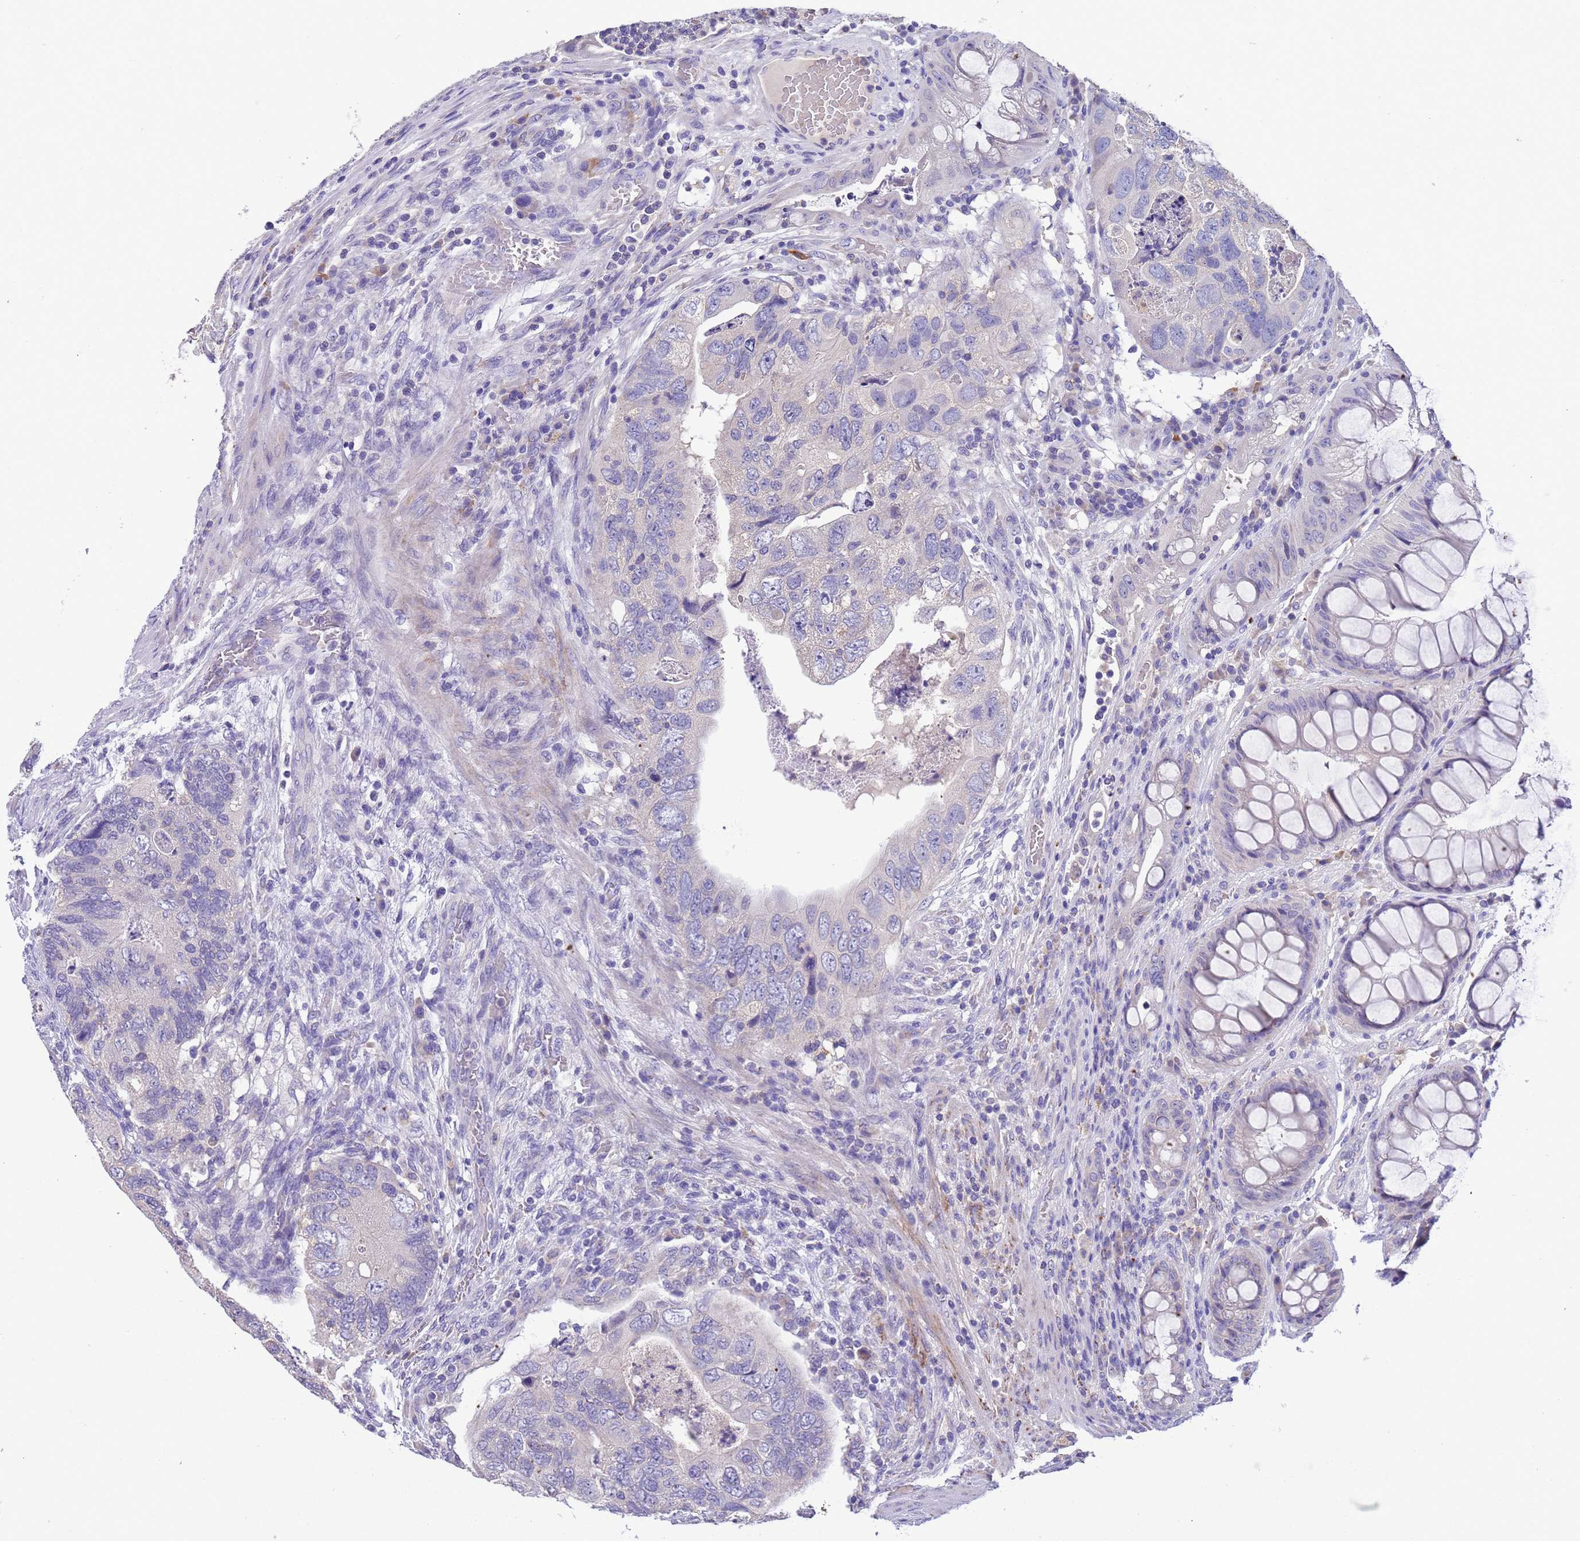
{"staining": {"intensity": "negative", "quantity": "none", "location": "none"}, "tissue": "colorectal cancer", "cell_type": "Tumor cells", "image_type": "cancer", "snomed": [{"axis": "morphology", "description": "Adenocarcinoma, NOS"}, {"axis": "topography", "description": "Rectum"}], "caption": "Colorectal cancer was stained to show a protein in brown. There is no significant positivity in tumor cells.", "gene": "SLC24A3", "patient": {"sex": "male", "age": 63}}